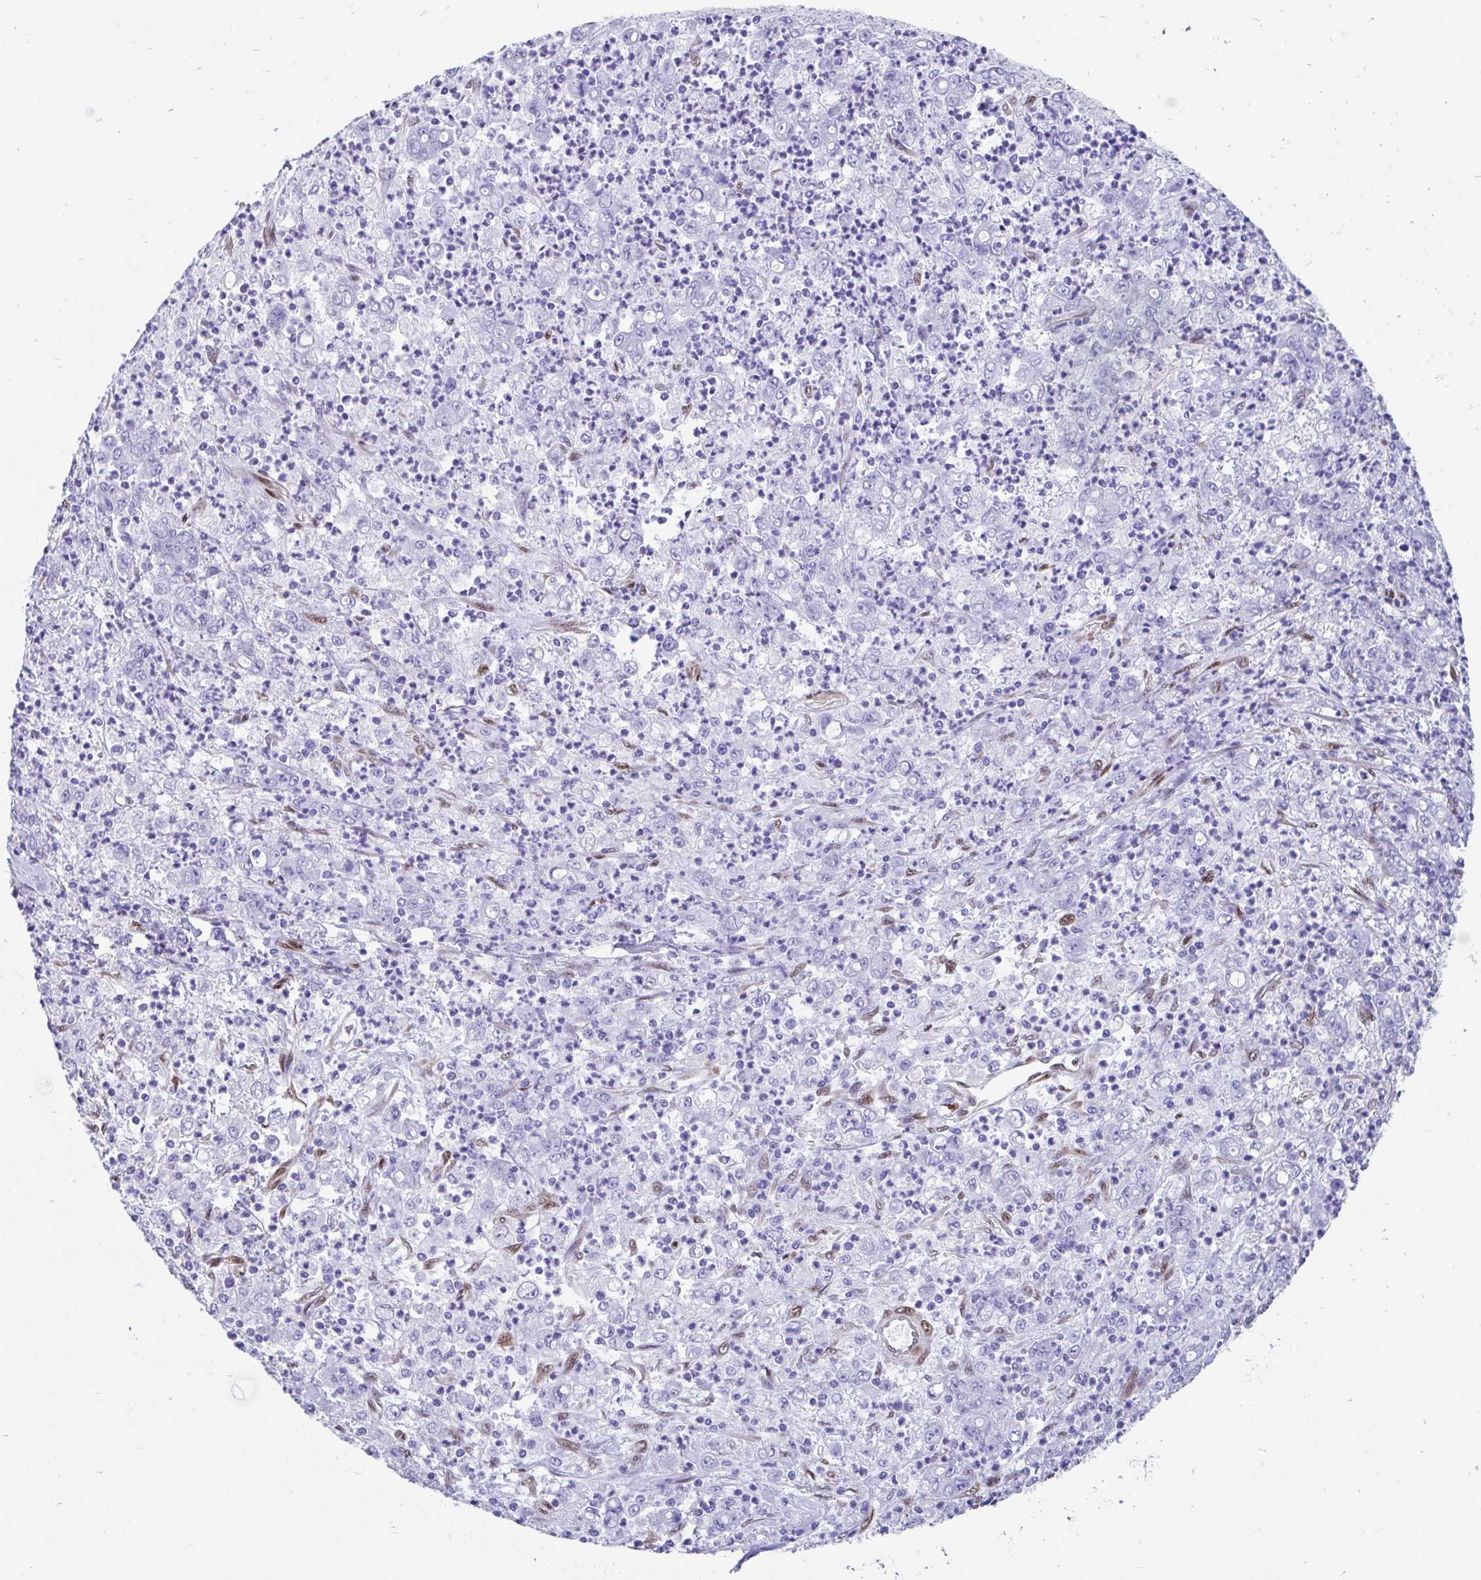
{"staining": {"intensity": "negative", "quantity": "none", "location": "none"}, "tissue": "stomach cancer", "cell_type": "Tumor cells", "image_type": "cancer", "snomed": [{"axis": "morphology", "description": "Adenocarcinoma, NOS"}, {"axis": "topography", "description": "Stomach, lower"}], "caption": "Tumor cells are negative for brown protein staining in stomach cancer. Nuclei are stained in blue.", "gene": "RBPMS", "patient": {"sex": "female", "age": 71}}